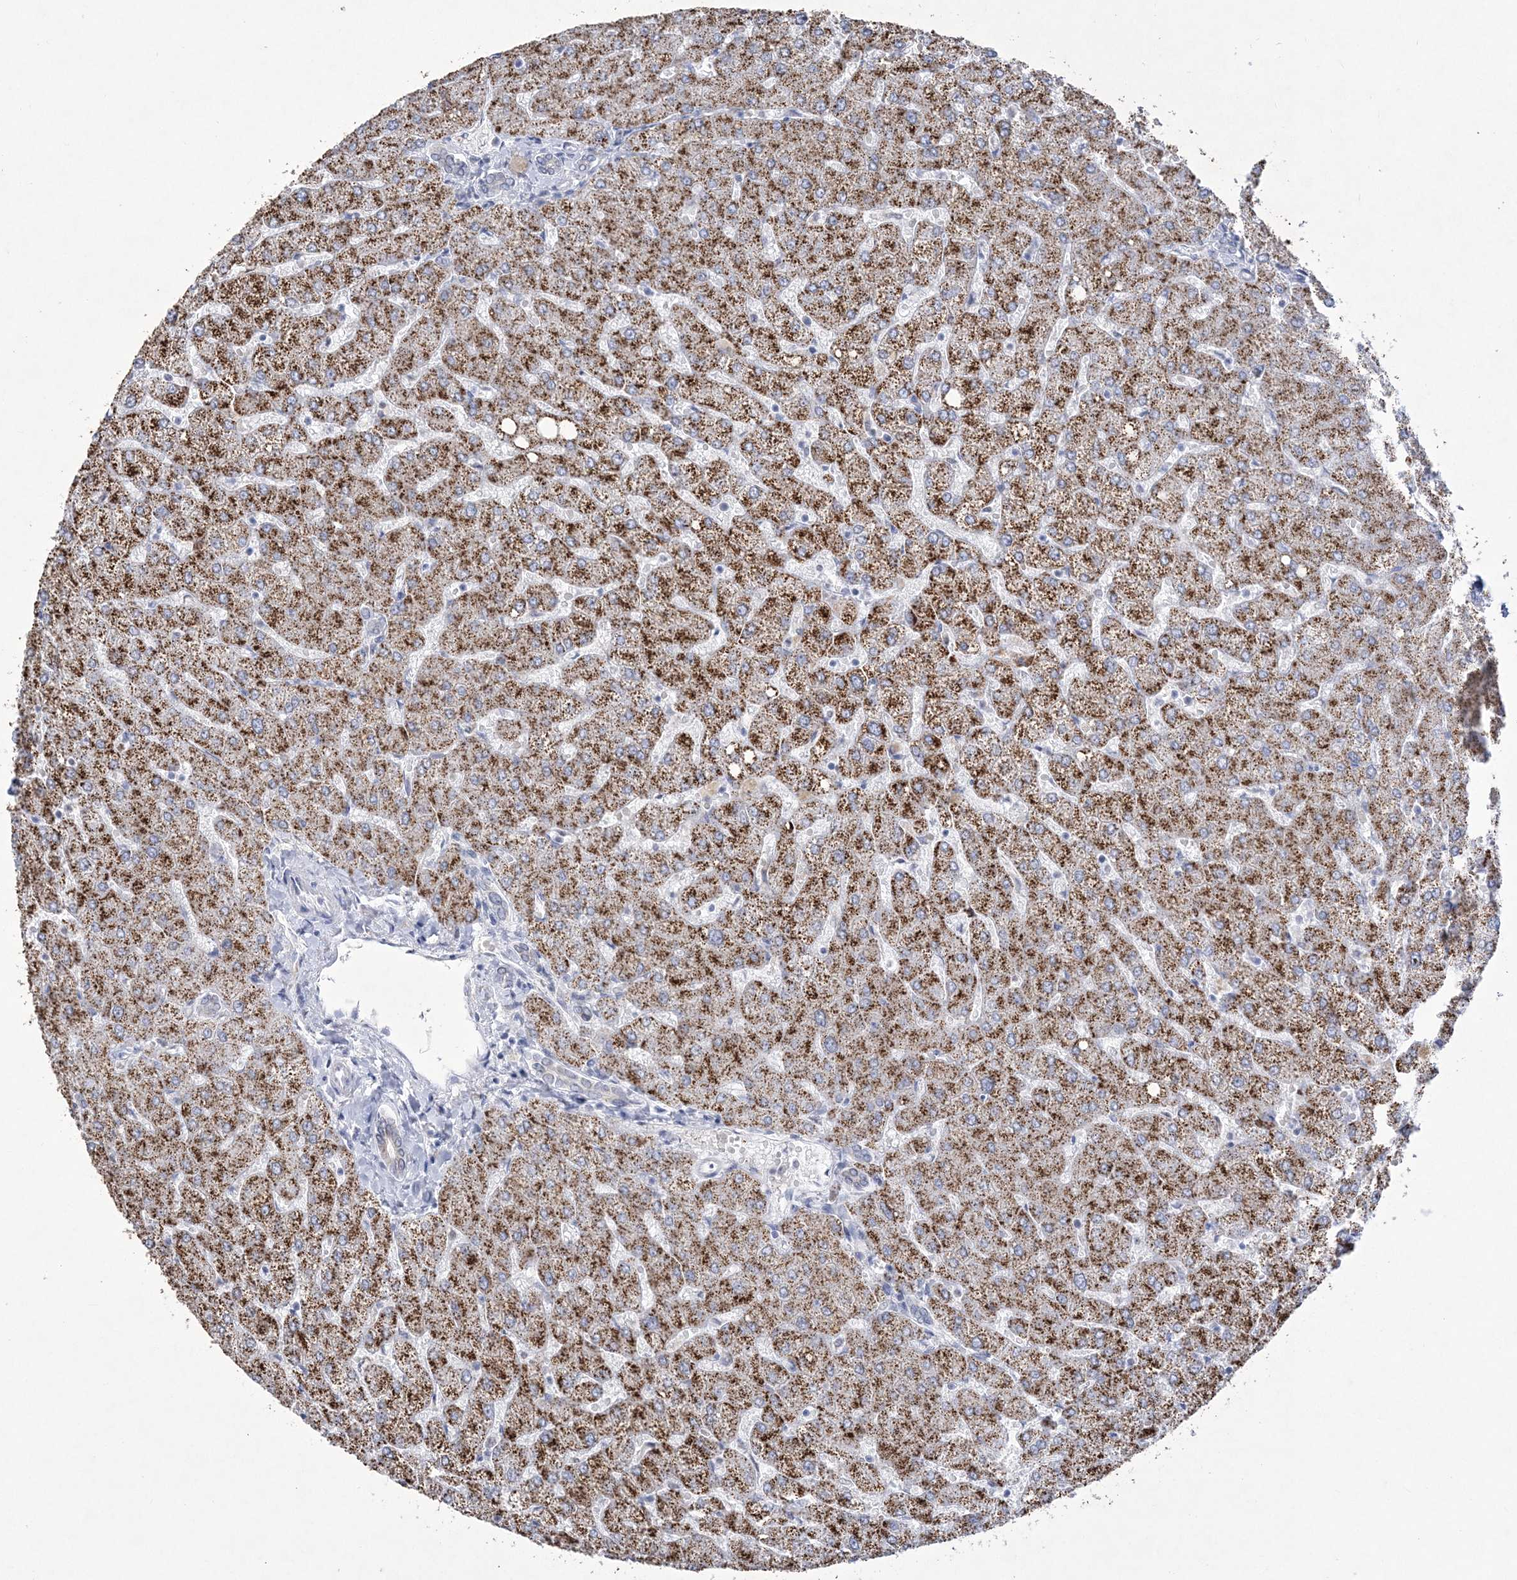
{"staining": {"intensity": "negative", "quantity": "none", "location": "none"}, "tissue": "liver", "cell_type": "Cholangiocytes", "image_type": "normal", "snomed": [{"axis": "morphology", "description": "Normal tissue, NOS"}, {"axis": "topography", "description": "Liver"}], "caption": "High magnification brightfield microscopy of normal liver stained with DAB (brown) and counterstained with hematoxylin (blue): cholangiocytes show no significant positivity. (DAB (3,3'-diaminobenzidine) immunohistochemistry, high magnification).", "gene": "WDR27", "patient": {"sex": "female", "age": 54}}